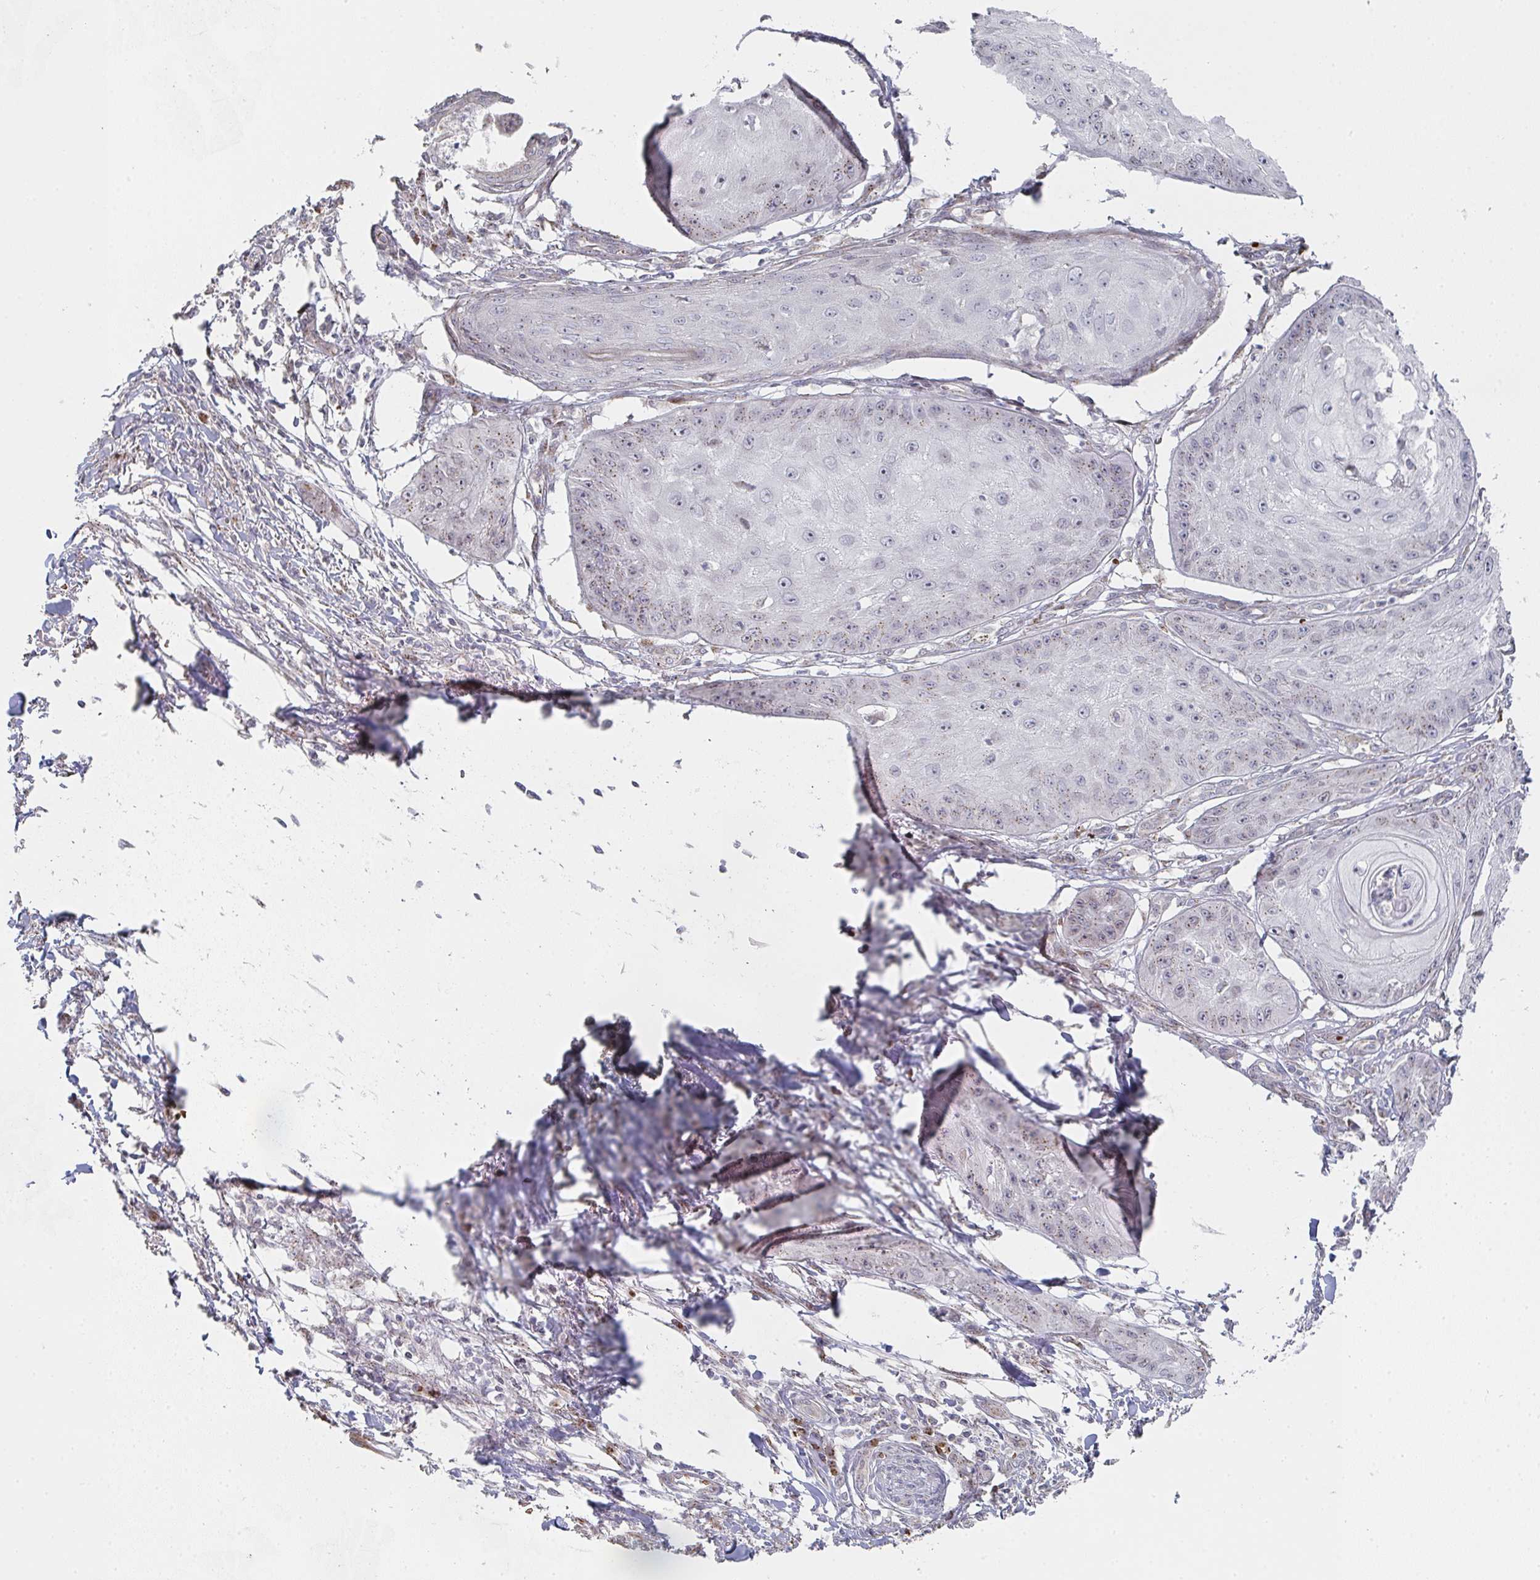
{"staining": {"intensity": "weak", "quantity": "25%-75%", "location": "cytoplasmic/membranous"}, "tissue": "skin cancer", "cell_type": "Tumor cells", "image_type": "cancer", "snomed": [{"axis": "morphology", "description": "Squamous cell carcinoma, NOS"}, {"axis": "topography", "description": "Skin"}], "caption": "Protein expression analysis of human skin cancer reveals weak cytoplasmic/membranous staining in approximately 25%-75% of tumor cells. Ihc stains the protein of interest in brown and the nuclei are stained blue.", "gene": "ZNF526", "patient": {"sex": "male", "age": 70}}